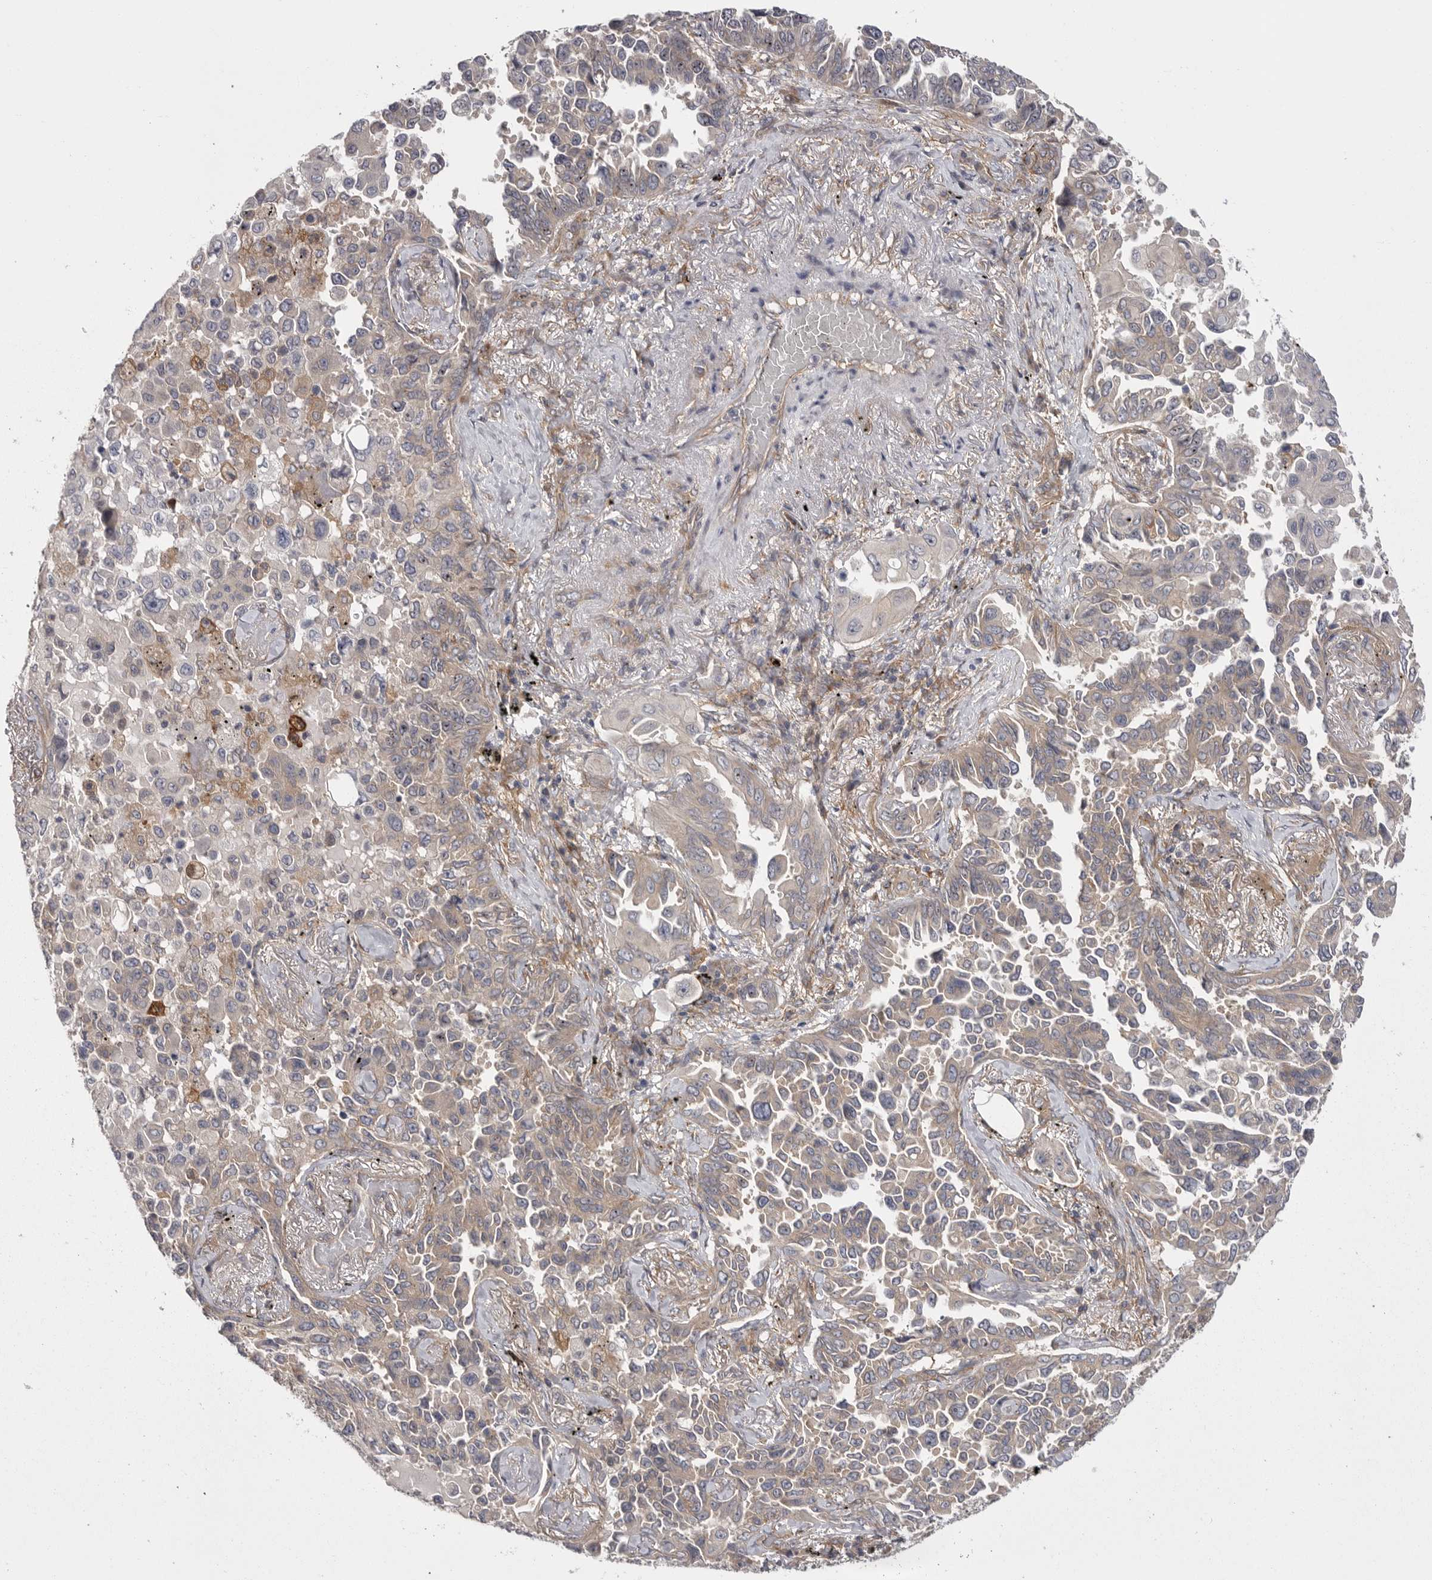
{"staining": {"intensity": "weak", "quantity": "<25%", "location": "cytoplasmic/membranous"}, "tissue": "lung cancer", "cell_type": "Tumor cells", "image_type": "cancer", "snomed": [{"axis": "morphology", "description": "Adenocarcinoma, NOS"}, {"axis": "topography", "description": "Lung"}], "caption": "The immunohistochemistry (IHC) histopathology image has no significant staining in tumor cells of adenocarcinoma (lung) tissue.", "gene": "OSBPL9", "patient": {"sex": "female", "age": 67}}